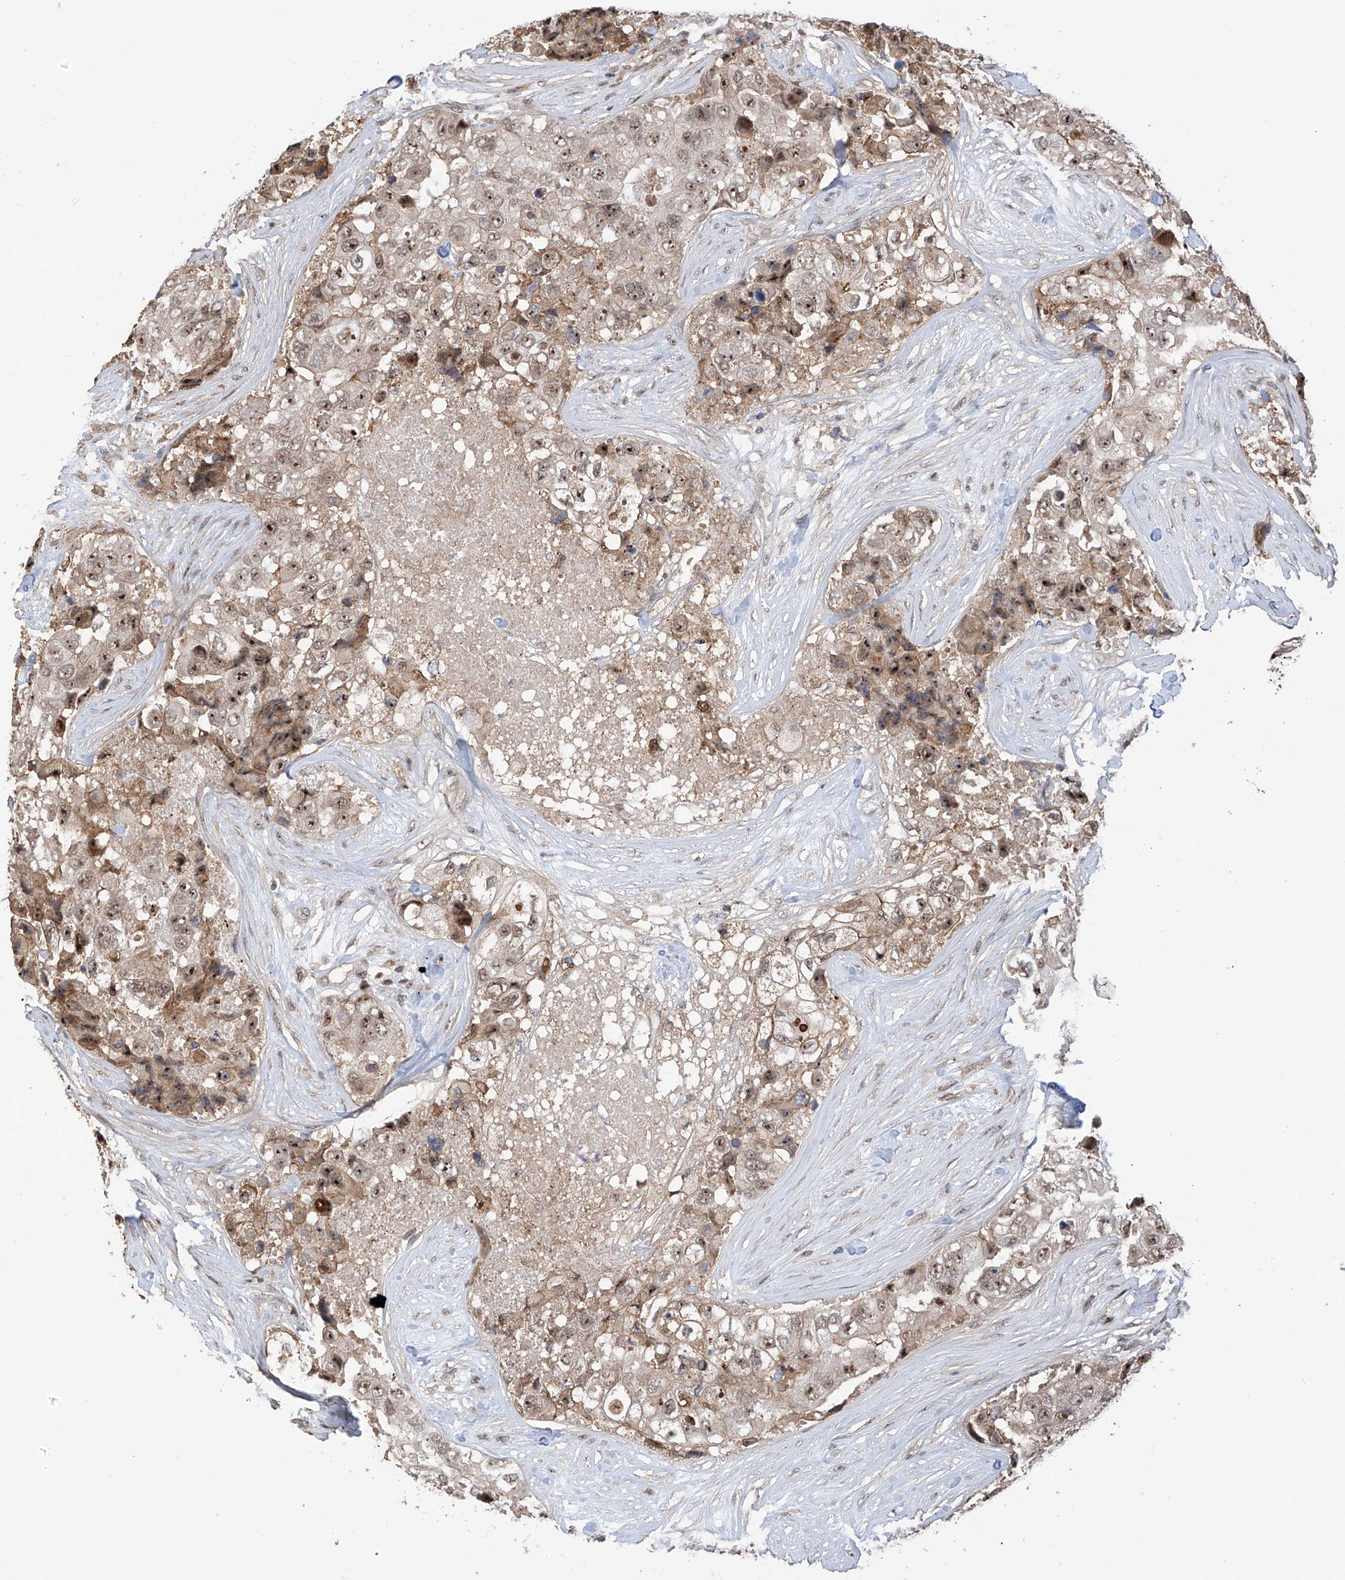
{"staining": {"intensity": "weak", "quantity": ">75%", "location": "cytoplasmic/membranous,nuclear"}, "tissue": "breast cancer", "cell_type": "Tumor cells", "image_type": "cancer", "snomed": [{"axis": "morphology", "description": "Duct carcinoma"}, {"axis": "topography", "description": "Breast"}], "caption": "DAB (3,3'-diaminobenzidine) immunohistochemical staining of human breast invasive ductal carcinoma reveals weak cytoplasmic/membranous and nuclear protein staining in about >75% of tumor cells.", "gene": "C1orf131", "patient": {"sex": "female", "age": 62}}